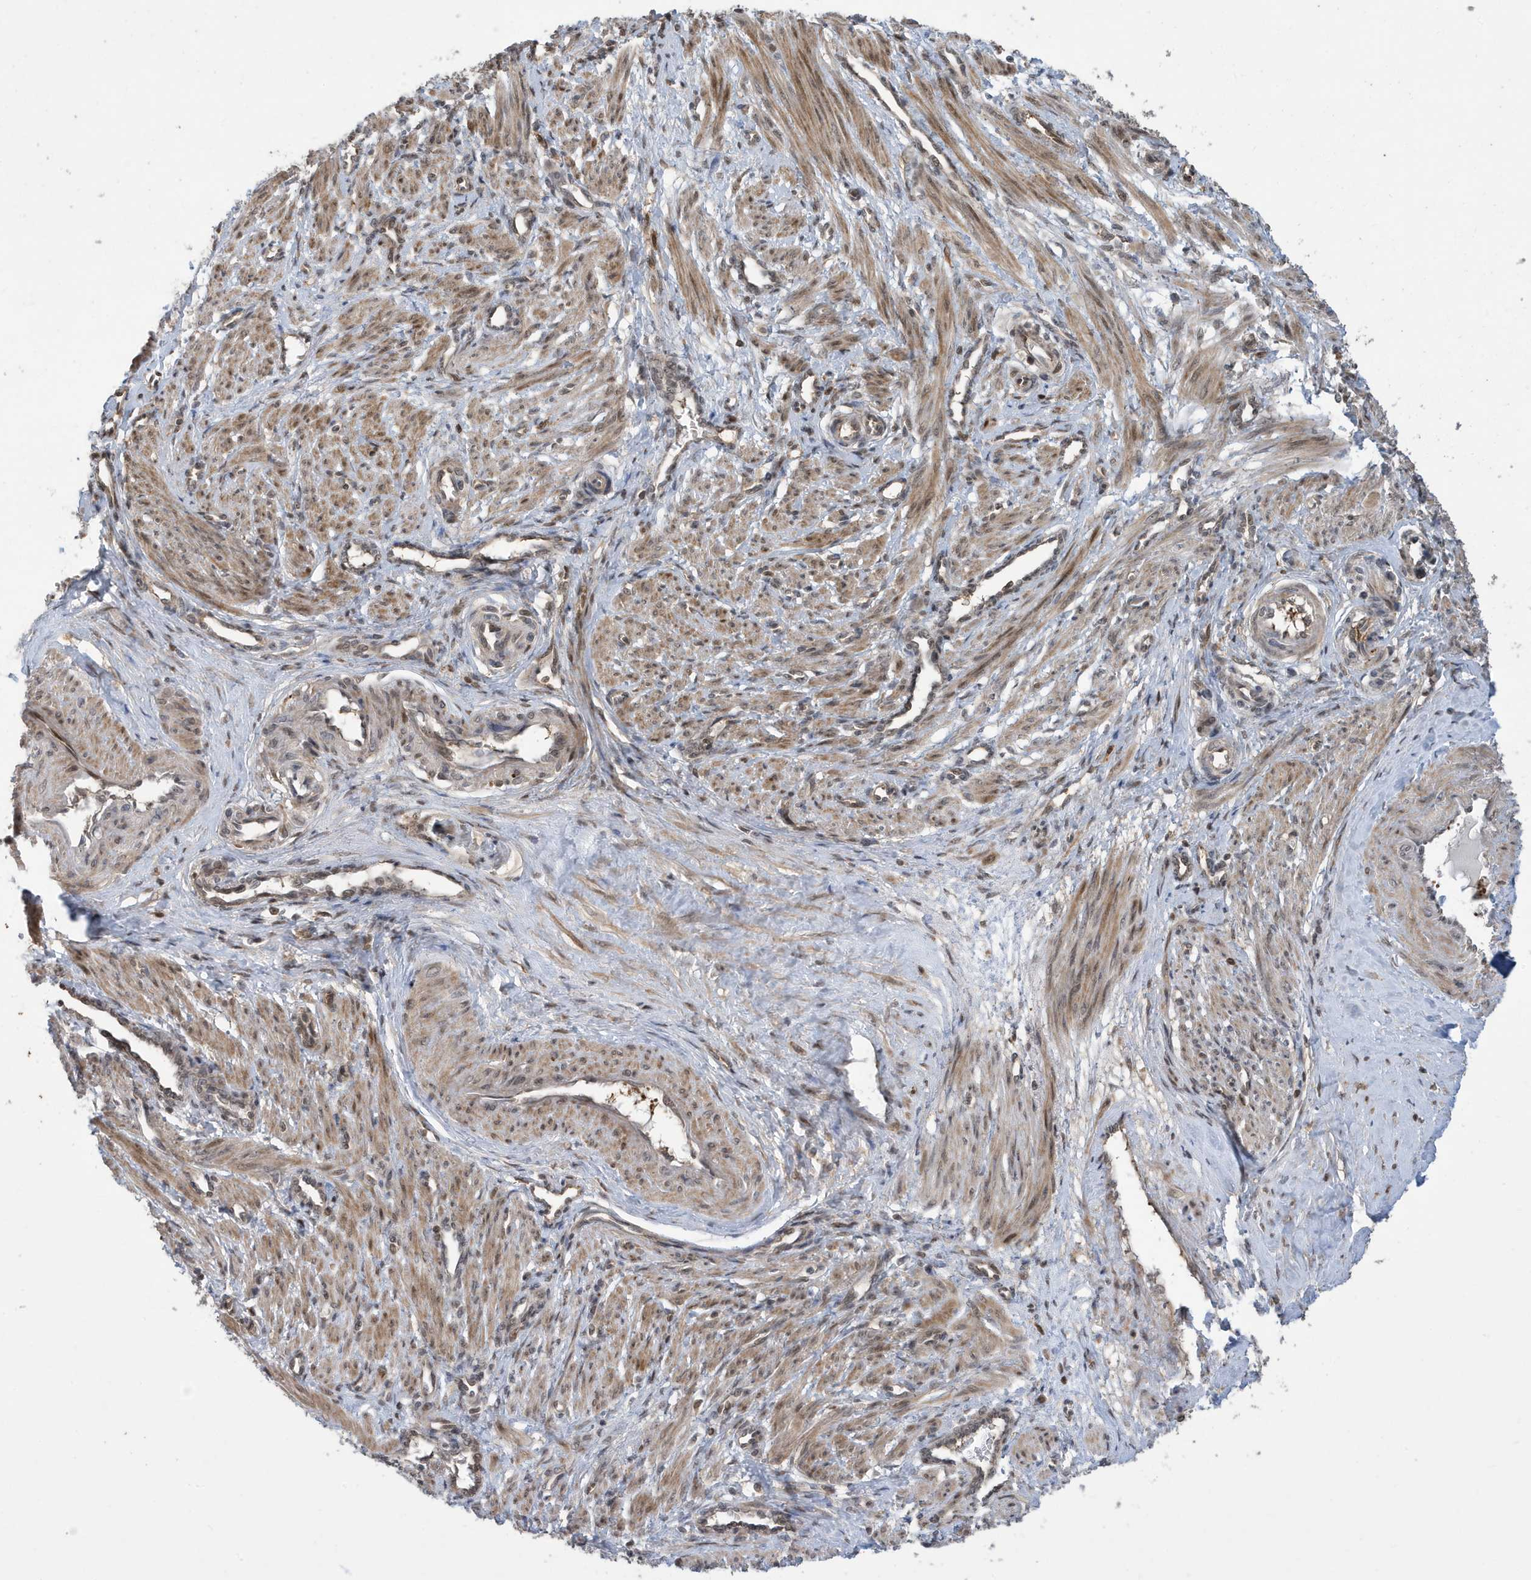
{"staining": {"intensity": "moderate", "quantity": ">75%", "location": "cytoplasmic/membranous"}, "tissue": "smooth muscle", "cell_type": "Smooth muscle cells", "image_type": "normal", "snomed": [{"axis": "morphology", "description": "Normal tissue, NOS"}, {"axis": "topography", "description": "Endometrium"}], "caption": "Protein expression analysis of unremarkable smooth muscle displays moderate cytoplasmic/membranous positivity in about >75% of smooth muscle cells. (brown staining indicates protein expression, while blue staining denotes nuclei).", "gene": "UBQLN1", "patient": {"sex": "female", "age": 33}}